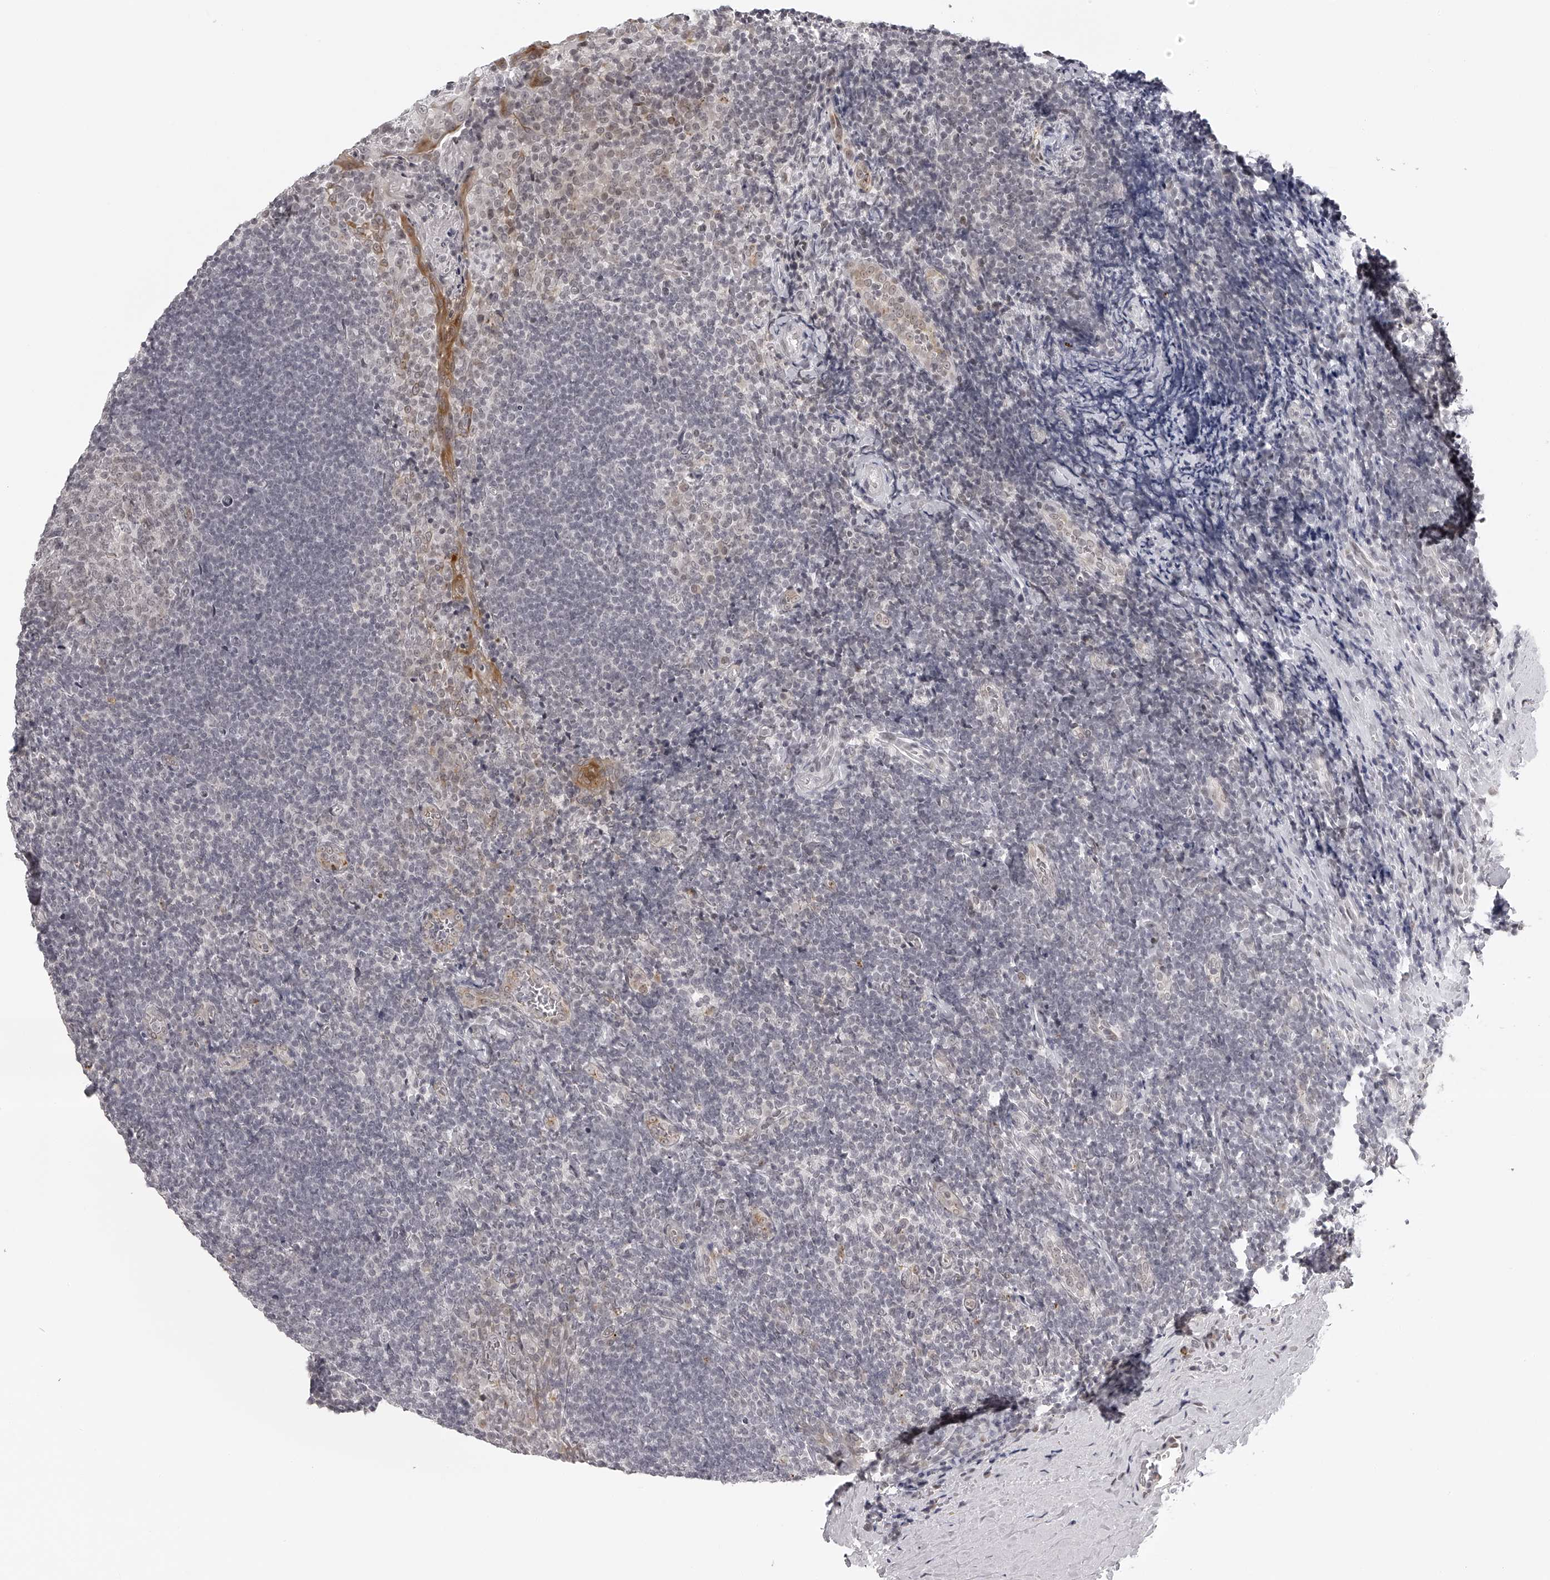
{"staining": {"intensity": "negative", "quantity": "none", "location": "none"}, "tissue": "tonsil", "cell_type": "Germinal center cells", "image_type": "normal", "snomed": [{"axis": "morphology", "description": "Normal tissue, NOS"}, {"axis": "topography", "description": "Tonsil"}], "caption": "IHC histopathology image of normal tonsil: human tonsil stained with DAB demonstrates no significant protein positivity in germinal center cells.", "gene": "RNF220", "patient": {"sex": "male", "age": 27}}